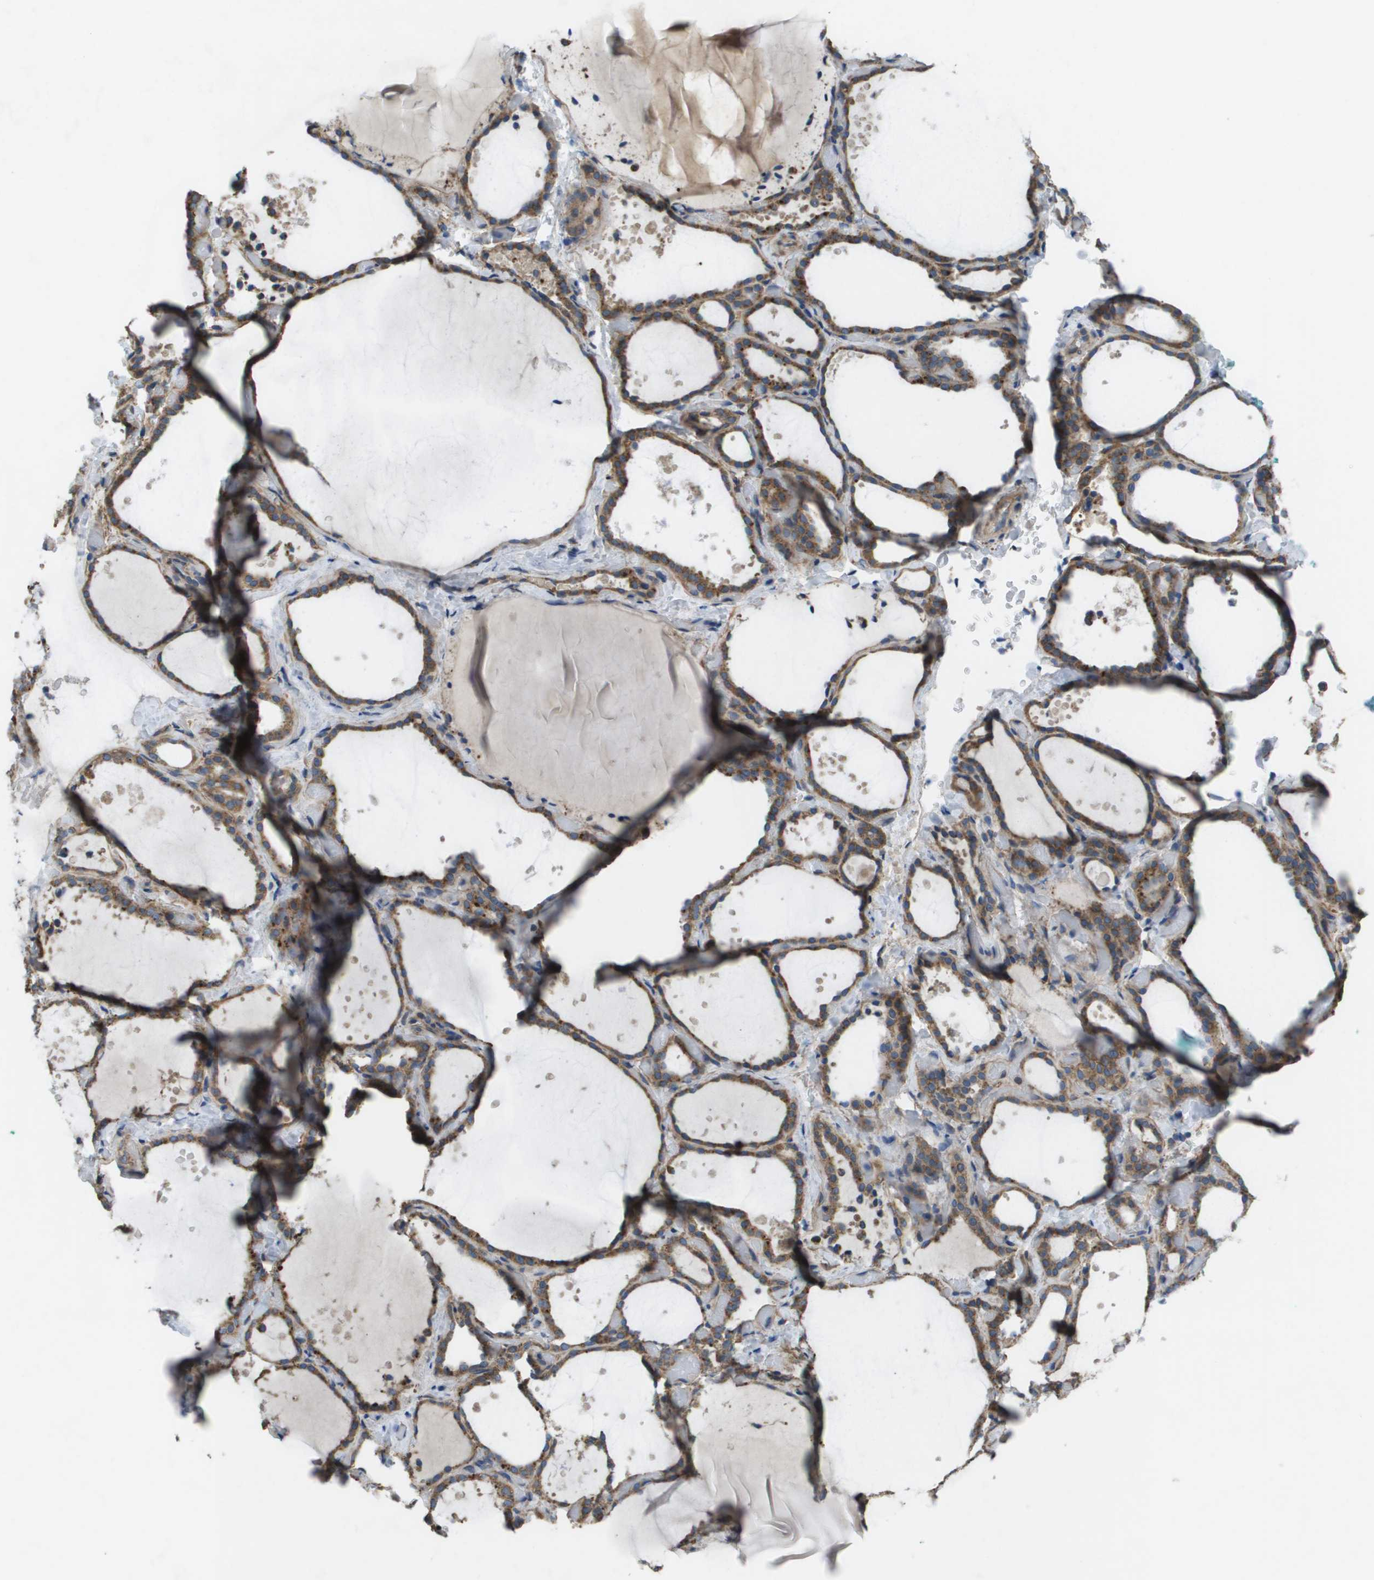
{"staining": {"intensity": "moderate", "quantity": ">75%", "location": "cytoplasmic/membranous"}, "tissue": "thyroid gland", "cell_type": "Glandular cells", "image_type": "normal", "snomed": [{"axis": "morphology", "description": "Normal tissue, NOS"}, {"axis": "topography", "description": "Thyroid gland"}], "caption": "Thyroid gland stained with immunohistochemistry (IHC) demonstrates moderate cytoplasmic/membranous expression in about >75% of glandular cells.", "gene": "CLCN2", "patient": {"sex": "female", "age": 44}}